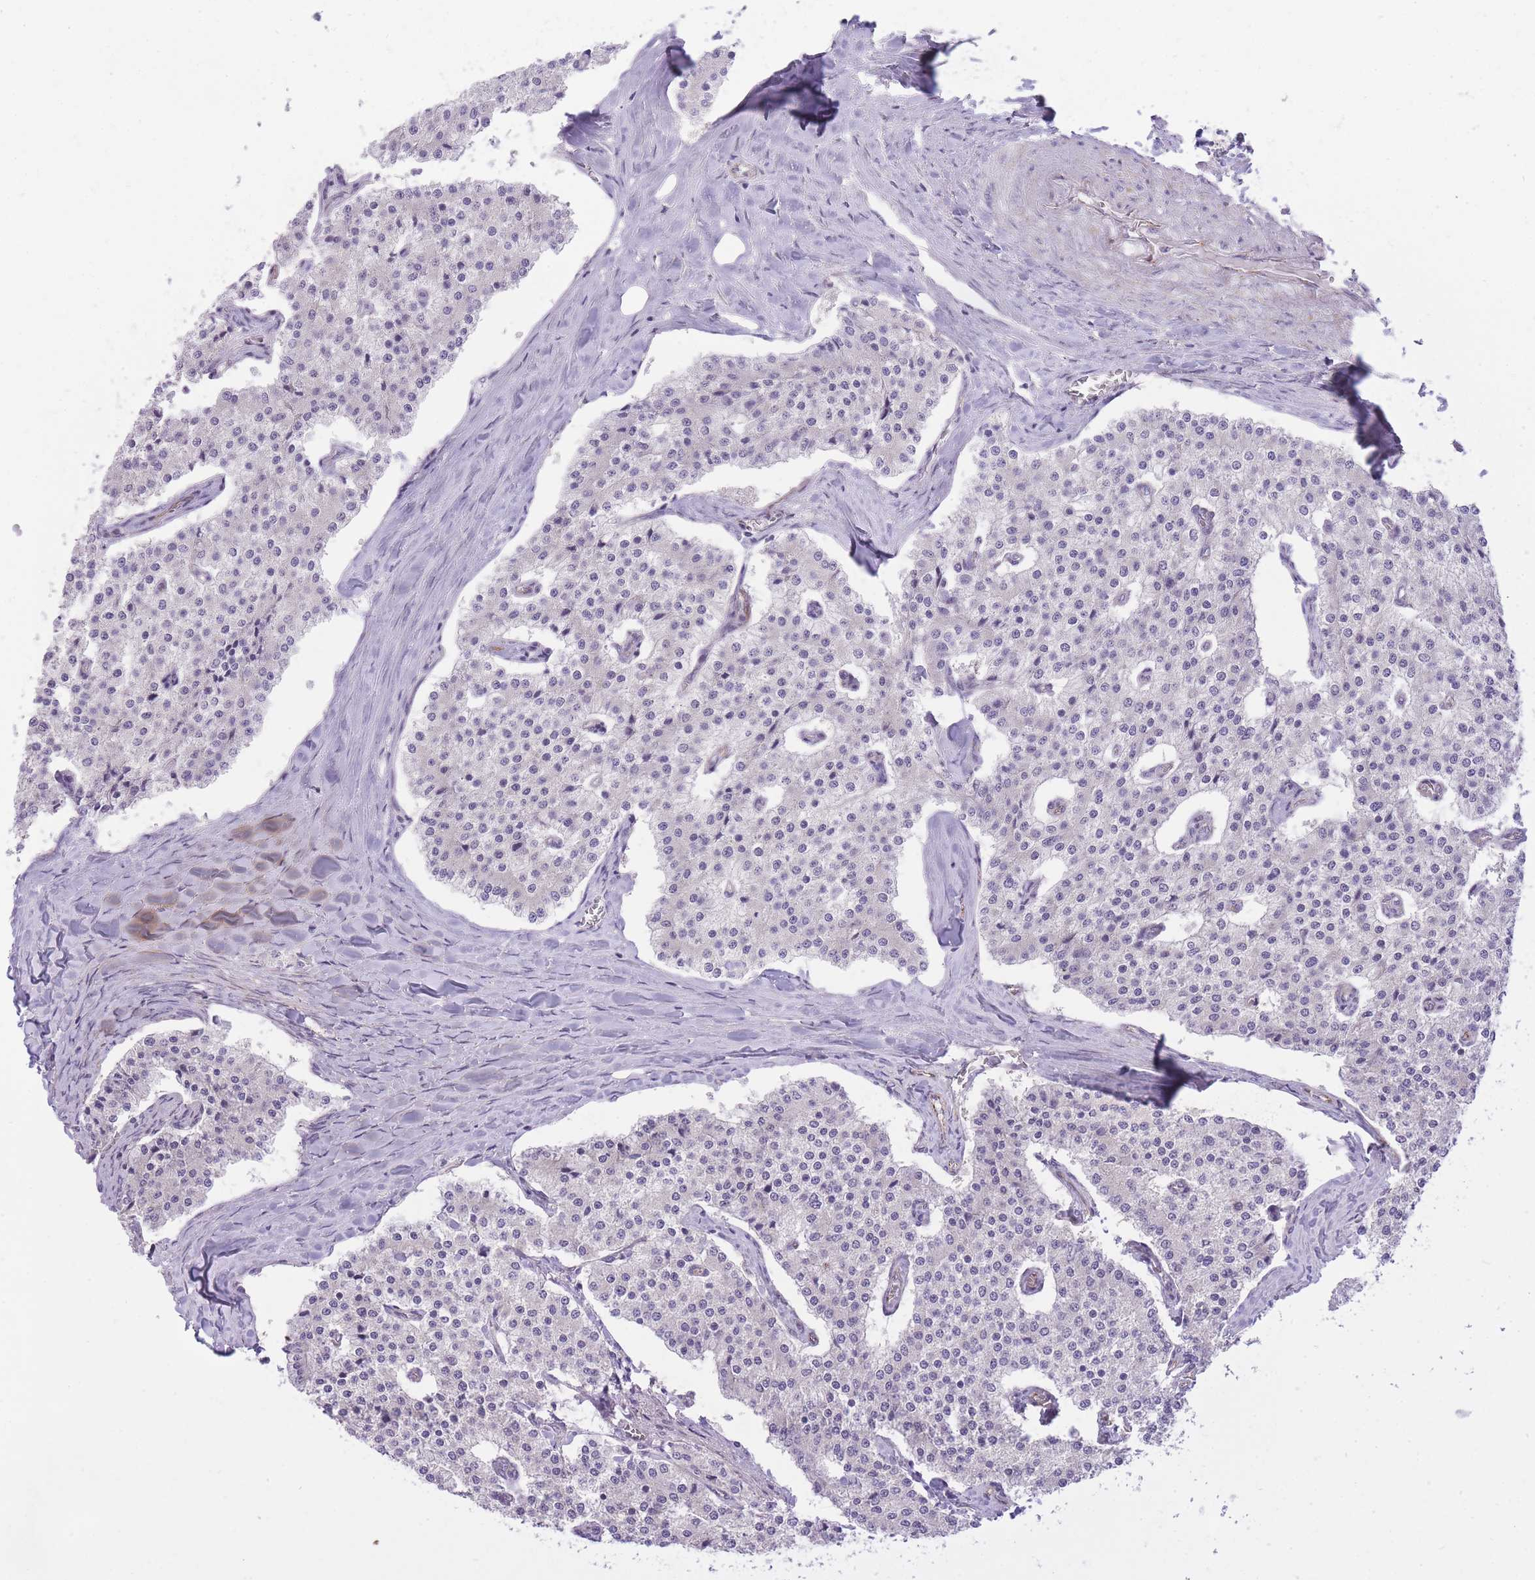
{"staining": {"intensity": "negative", "quantity": "none", "location": "none"}, "tissue": "carcinoid", "cell_type": "Tumor cells", "image_type": "cancer", "snomed": [{"axis": "morphology", "description": "Carcinoid, malignant, NOS"}, {"axis": "topography", "description": "Colon"}], "caption": "Tumor cells are negative for protein expression in human carcinoid.", "gene": "ELL", "patient": {"sex": "female", "age": 52}}